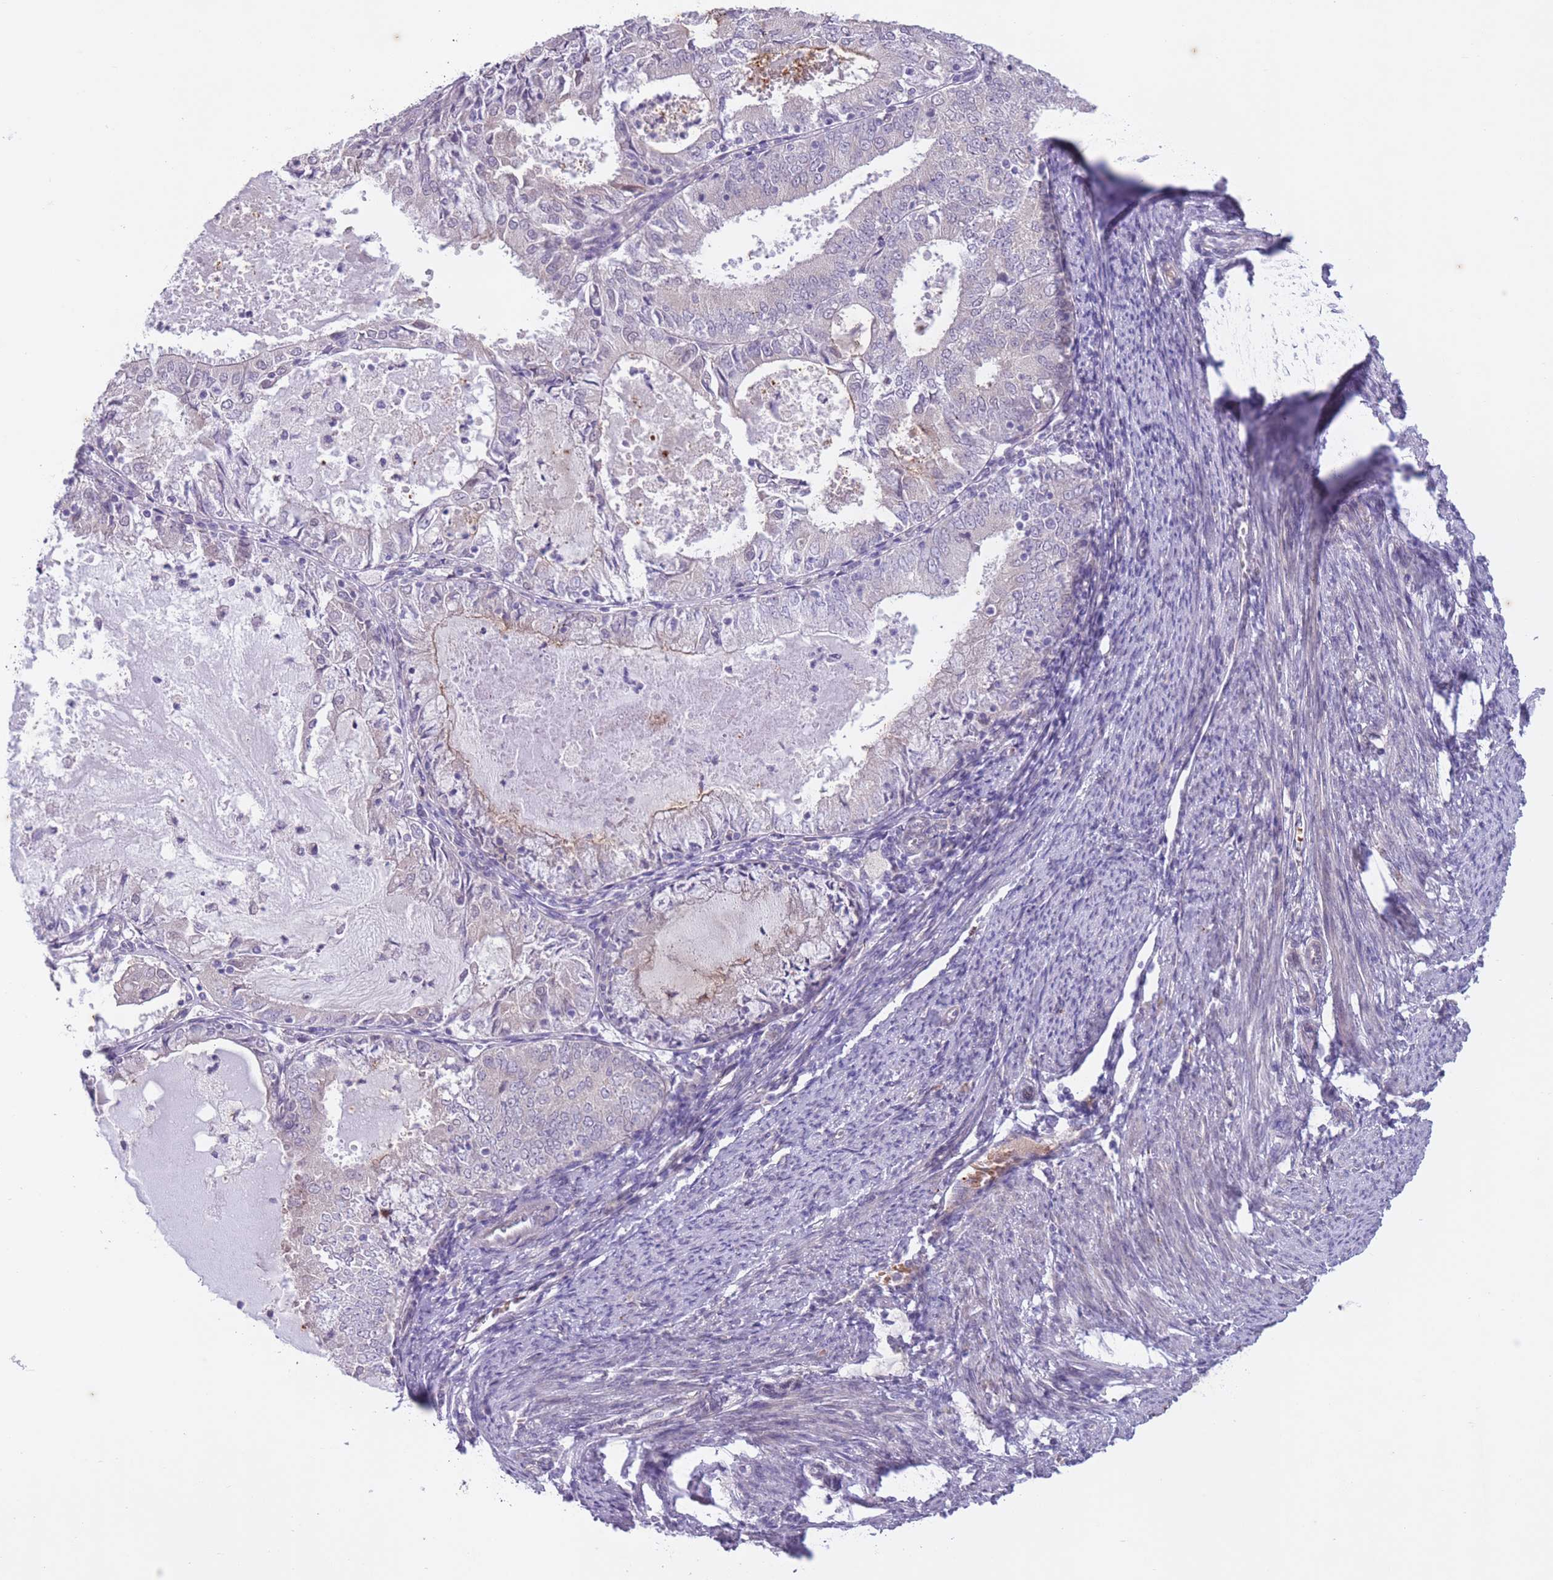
{"staining": {"intensity": "negative", "quantity": "none", "location": "none"}, "tissue": "endometrial cancer", "cell_type": "Tumor cells", "image_type": "cancer", "snomed": [{"axis": "morphology", "description": "Adenocarcinoma, NOS"}, {"axis": "topography", "description": "Endometrium"}], "caption": "An immunohistochemistry (IHC) image of adenocarcinoma (endometrial) is shown. There is no staining in tumor cells of adenocarcinoma (endometrial).", "gene": "ARPIN", "patient": {"sex": "female", "age": 57}}